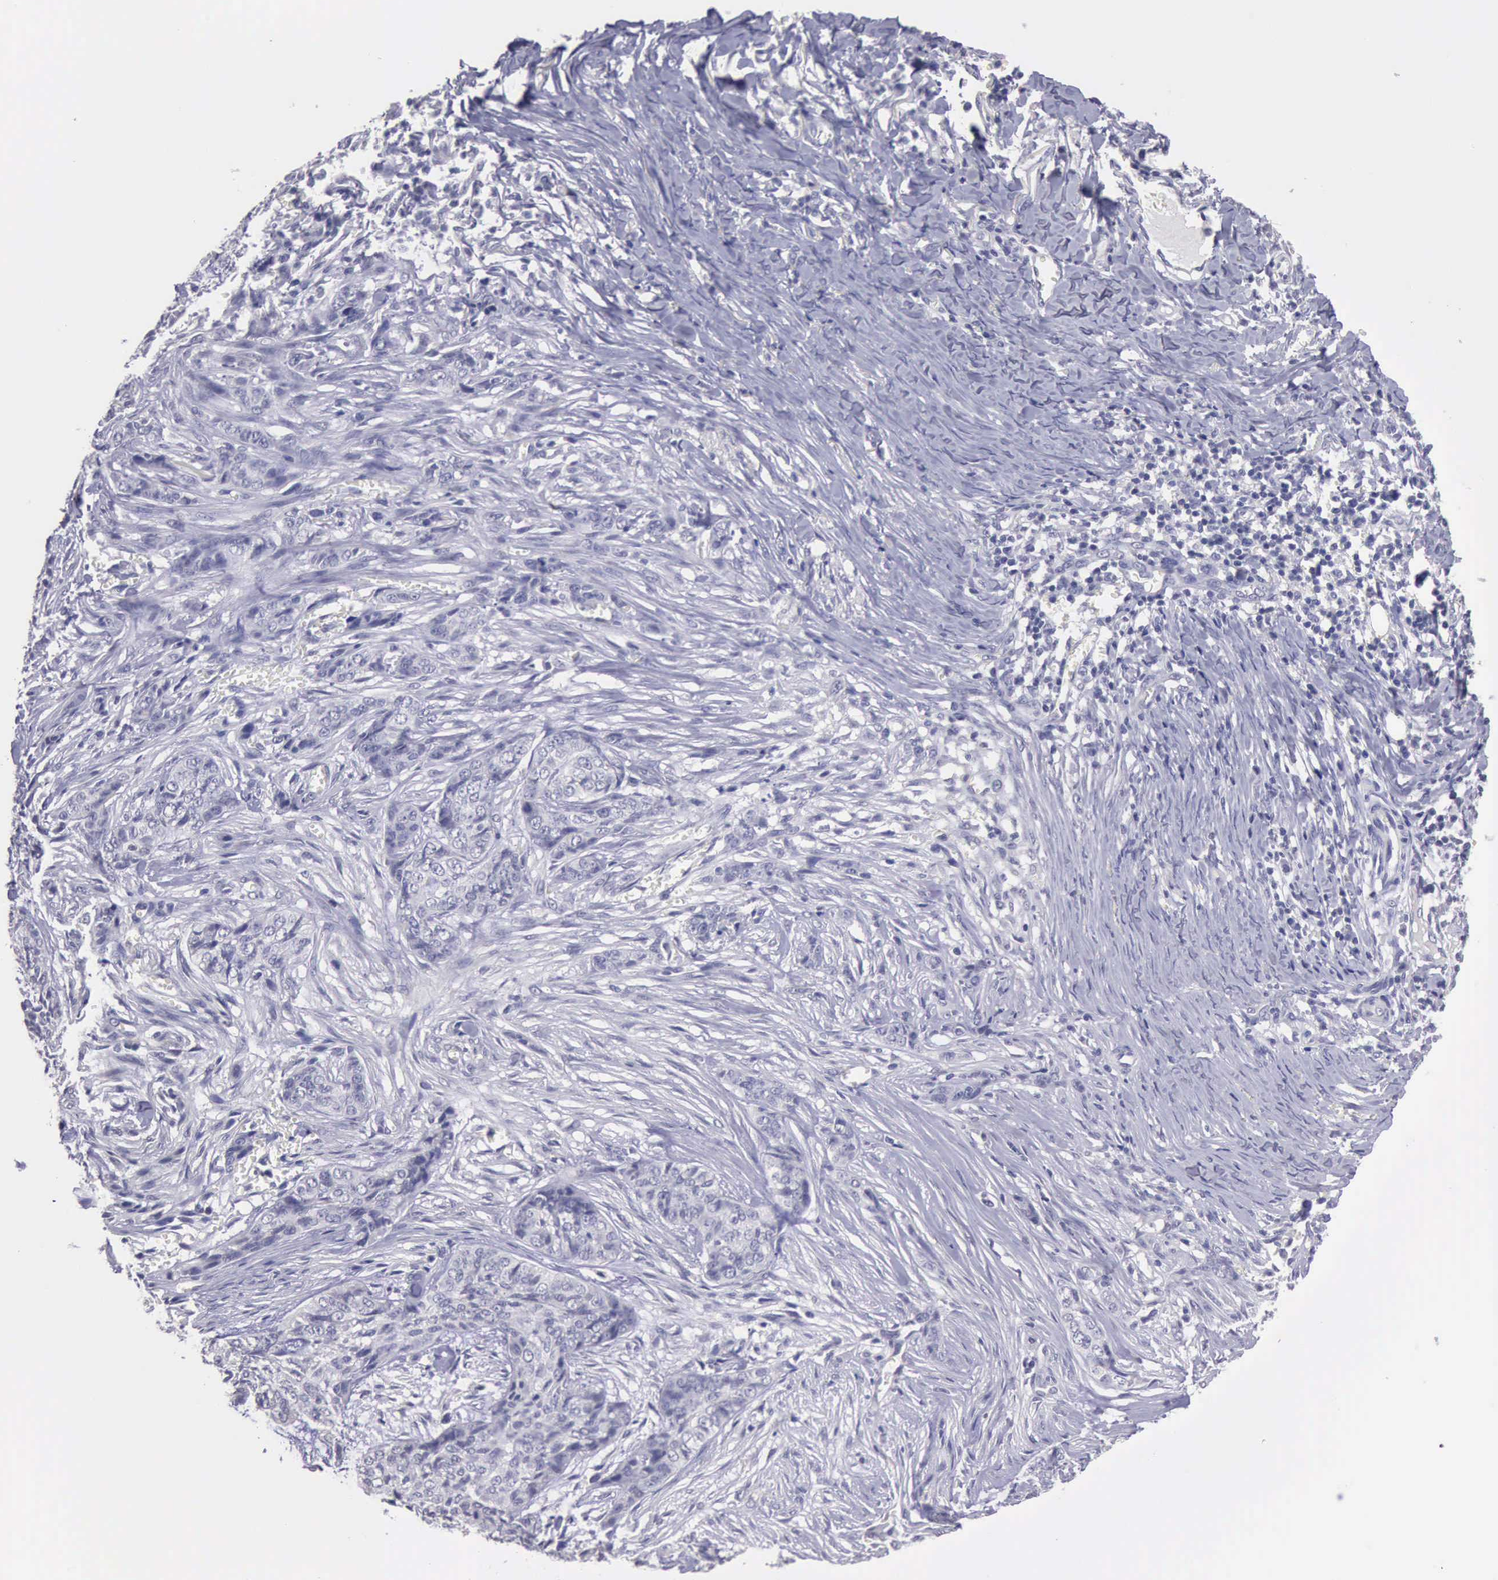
{"staining": {"intensity": "negative", "quantity": "none", "location": "none"}, "tissue": "skin cancer", "cell_type": "Tumor cells", "image_type": "cancer", "snomed": [{"axis": "morphology", "description": "Normal tissue, NOS"}, {"axis": "morphology", "description": "Basal cell carcinoma"}, {"axis": "topography", "description": "Skin"}], "caption": "Skin basal cell carcinoma was stained to show a protein in brown. There is no significant expression in tumor cells.", "gene": "KCND1", "patient": {"sex": "female", "age": 65}}